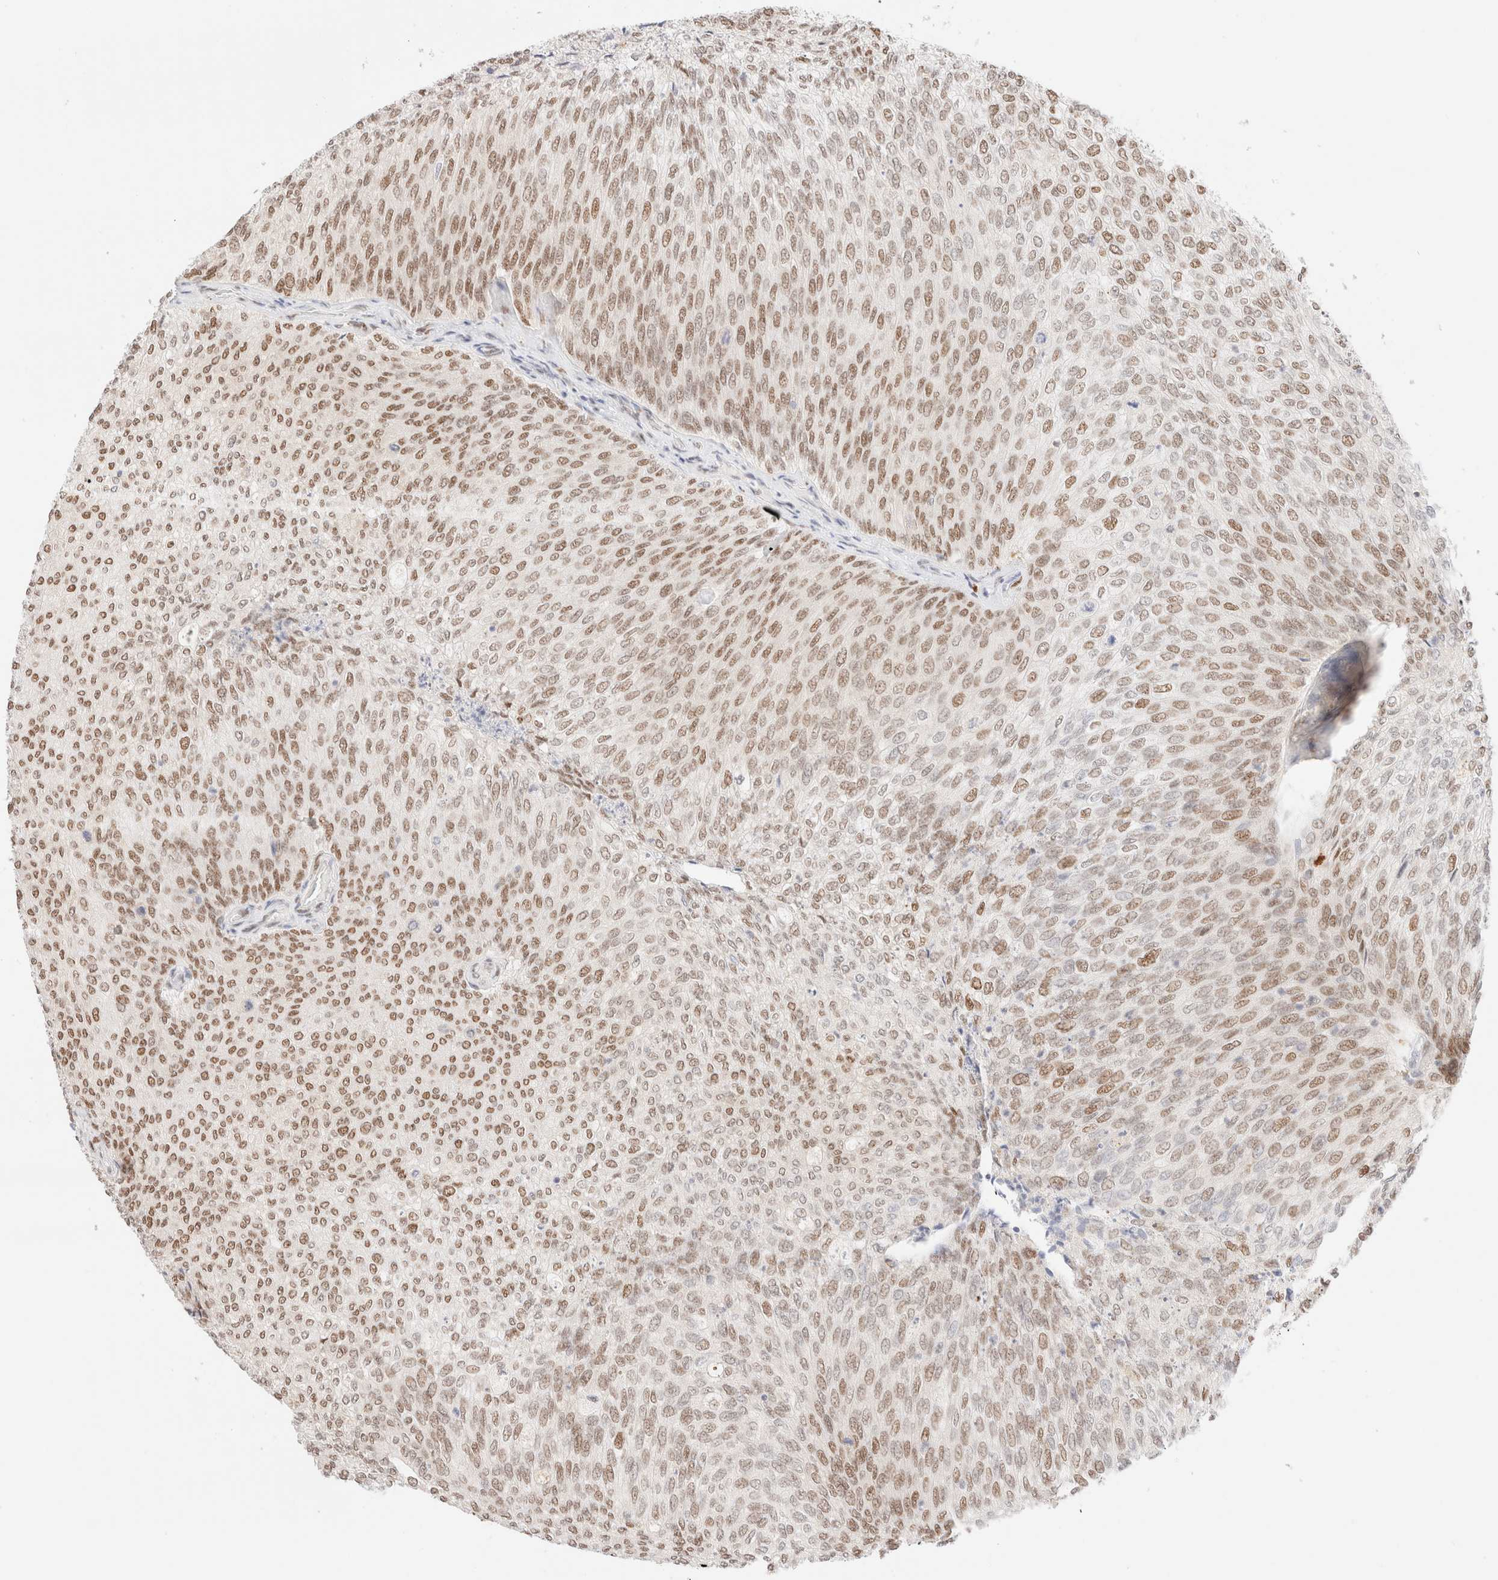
{"staining": {"intensity": "moderate", "quantity": ">75%", "location": "nuclear"}, "tissue": "urothelial cancer", "cell_type": "Tumor cells", "image_type": "cancer", "snomed": [{"axis": "morphology", "description": "Urothelial carcinoma, Low grade"}, {"axis": "topography", "description": "Urinary bladder"}], "caption": "Urothelial cancer stained with a protein marker displays moderate staining in tumor cells.", "gene": "CIC", "patient": {"sex": "female", "age": 79}}